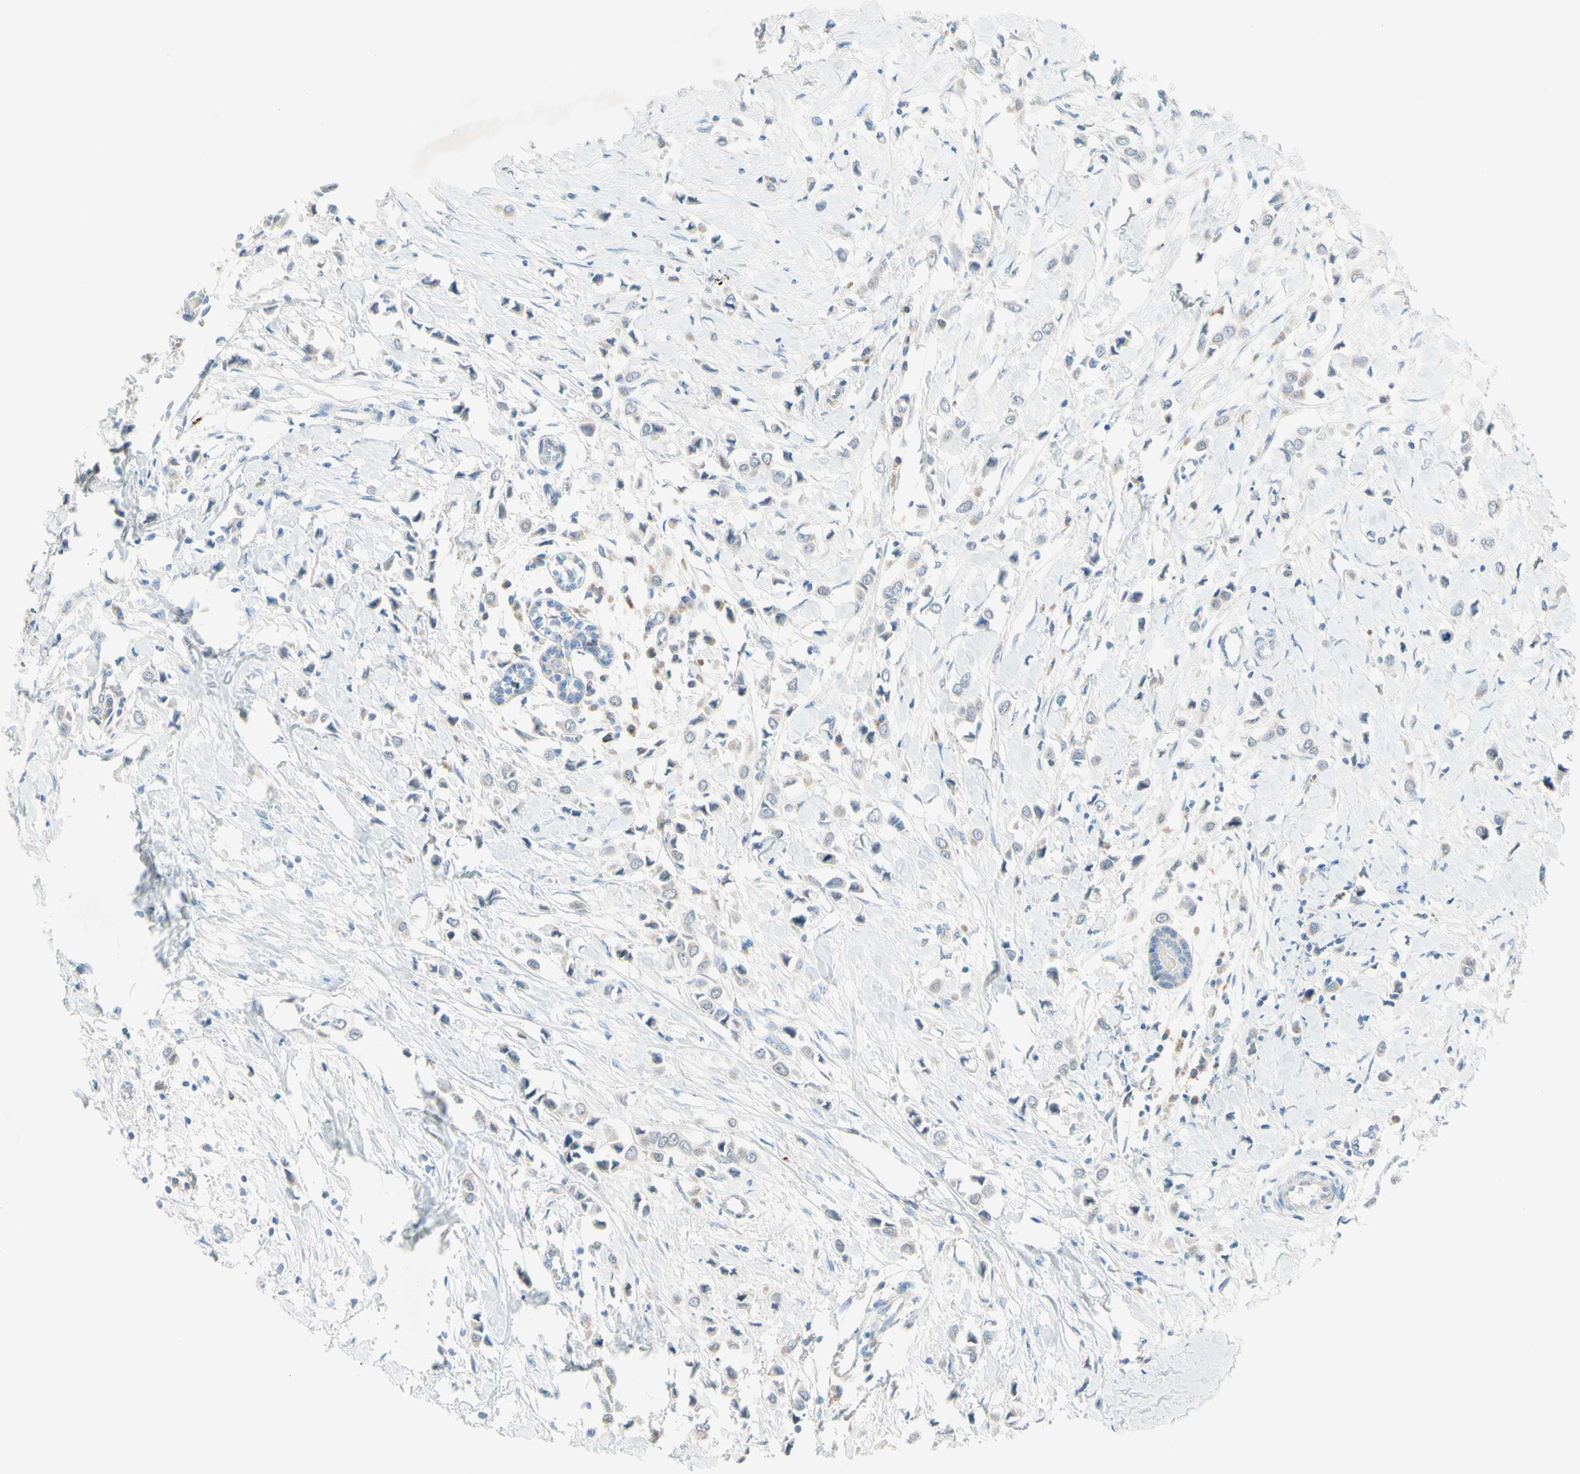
{"staining": {"intensity": "negative", "quantity": "none", "location": "none"}, "tissue": "breast cancer", "cell_type": "Tumor cells", "image_type": "cancer", "snomed": [{"axis": "morphology", "description": "Lobular carcinoma"}, {"axis": "topography", "description": "Breast"}], "caption": "A high-resolution histopathology image shows immunohistochemistry (IHC) staining of breast cancer (lobular carcinoma), which exhibits no significant expression in tumor cells.", "gene": "MFF", "patient": {"sex": "female", "age": 51}}